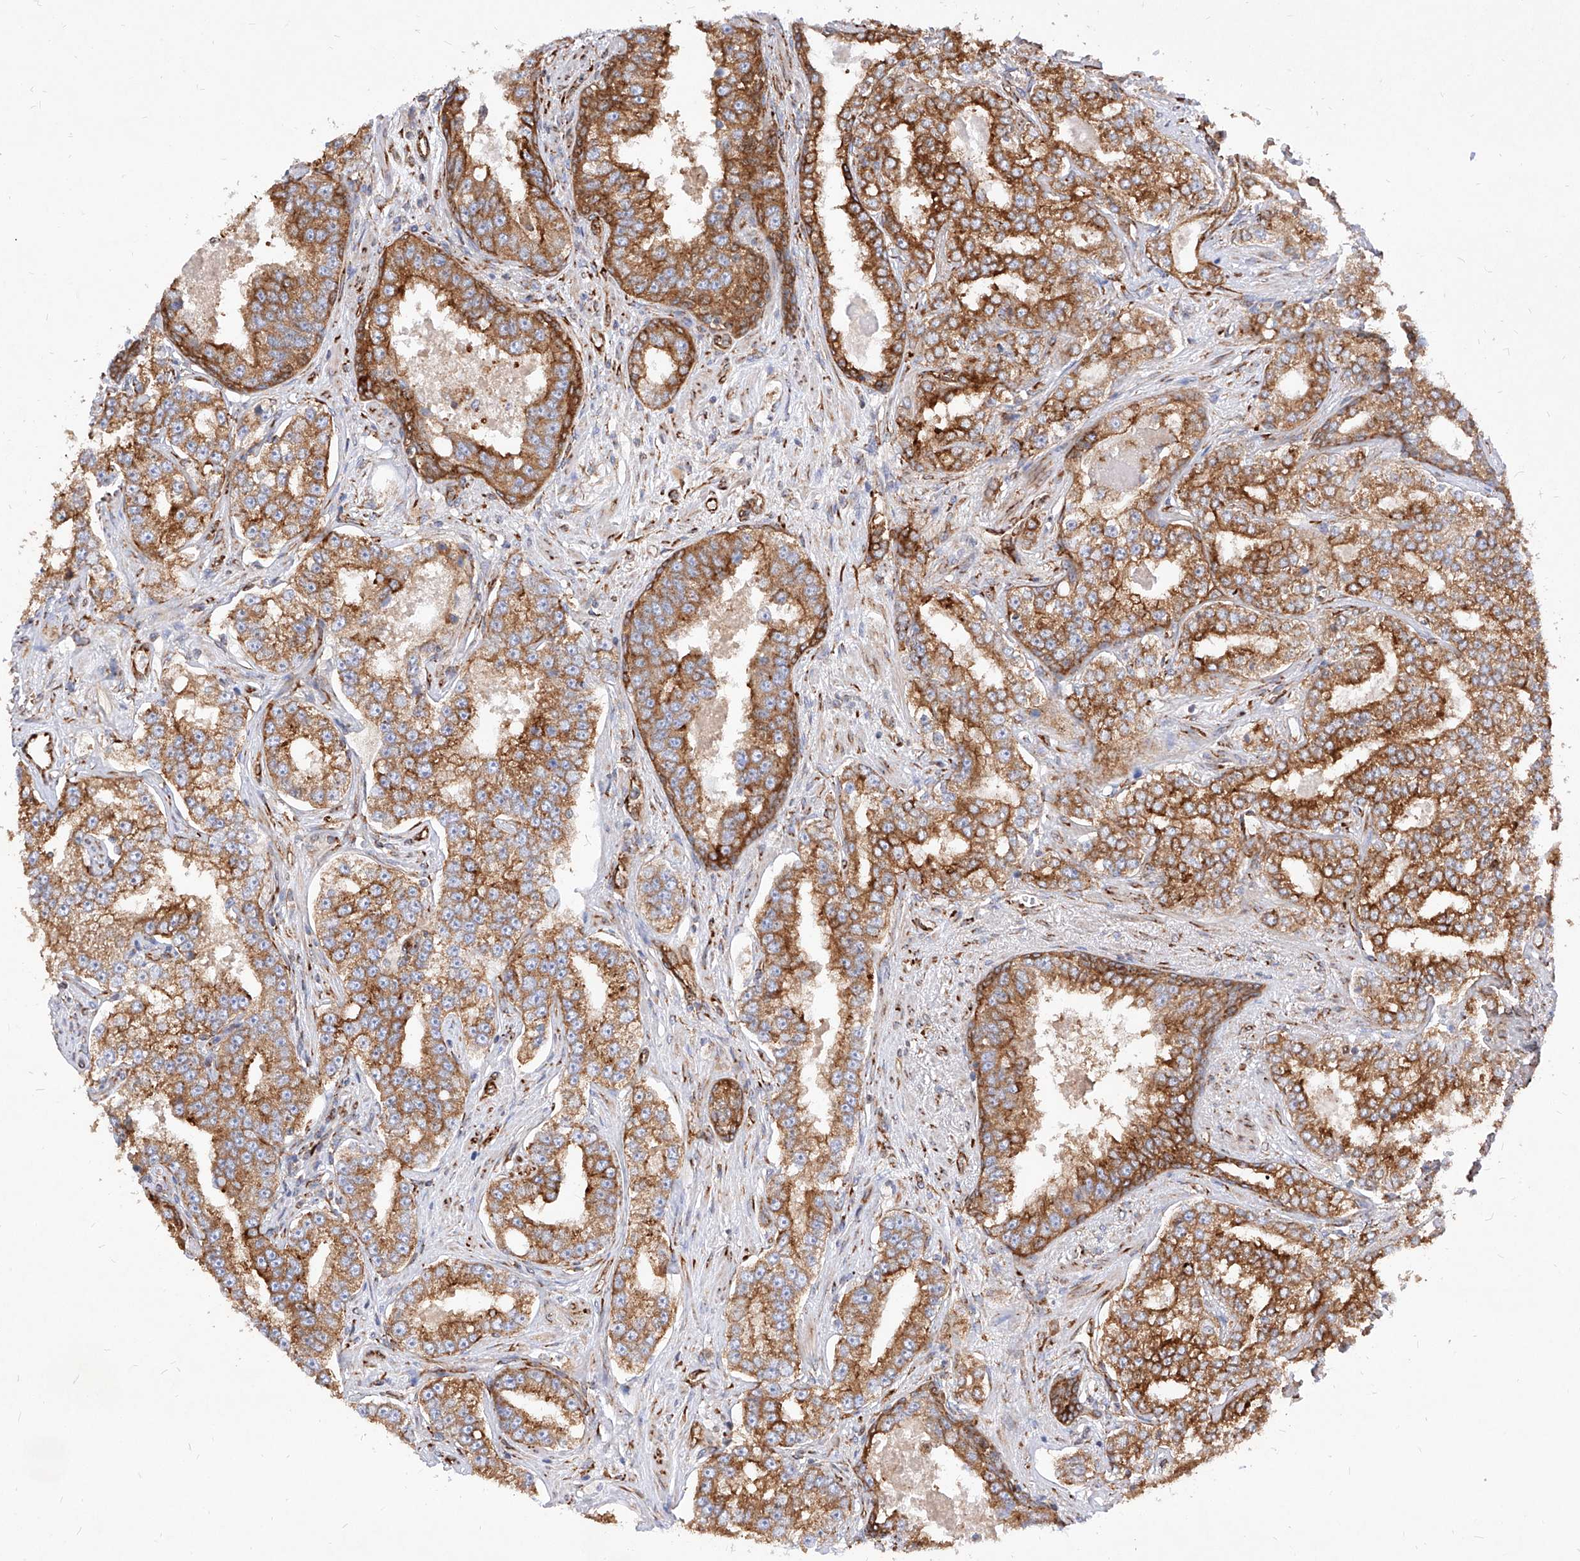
{"staining": {"intensity": "strong", "quantity": ">75%", "location": "cytoplasmic/membranous"}, "tissue": "prostate cancer", "cell_type": "Tumor cells", "image_type": "cancer", "snomed": [{"axis": "morphology", "description": "Normal tissue, NOS"}, {"axis": "morphology", "description": "Adenocarcinoma, High grade"}, {"axis": "topography", "description": "Prostate"}], "caption": "Prostate cancer was stained to show a protein in brown. There is high levels of strong cytoplasmic/membranous staining in approximately >75% of tumor cells.", "gene": "CSGALNACT2", "patient": {"sex": "male", "age": 83}}